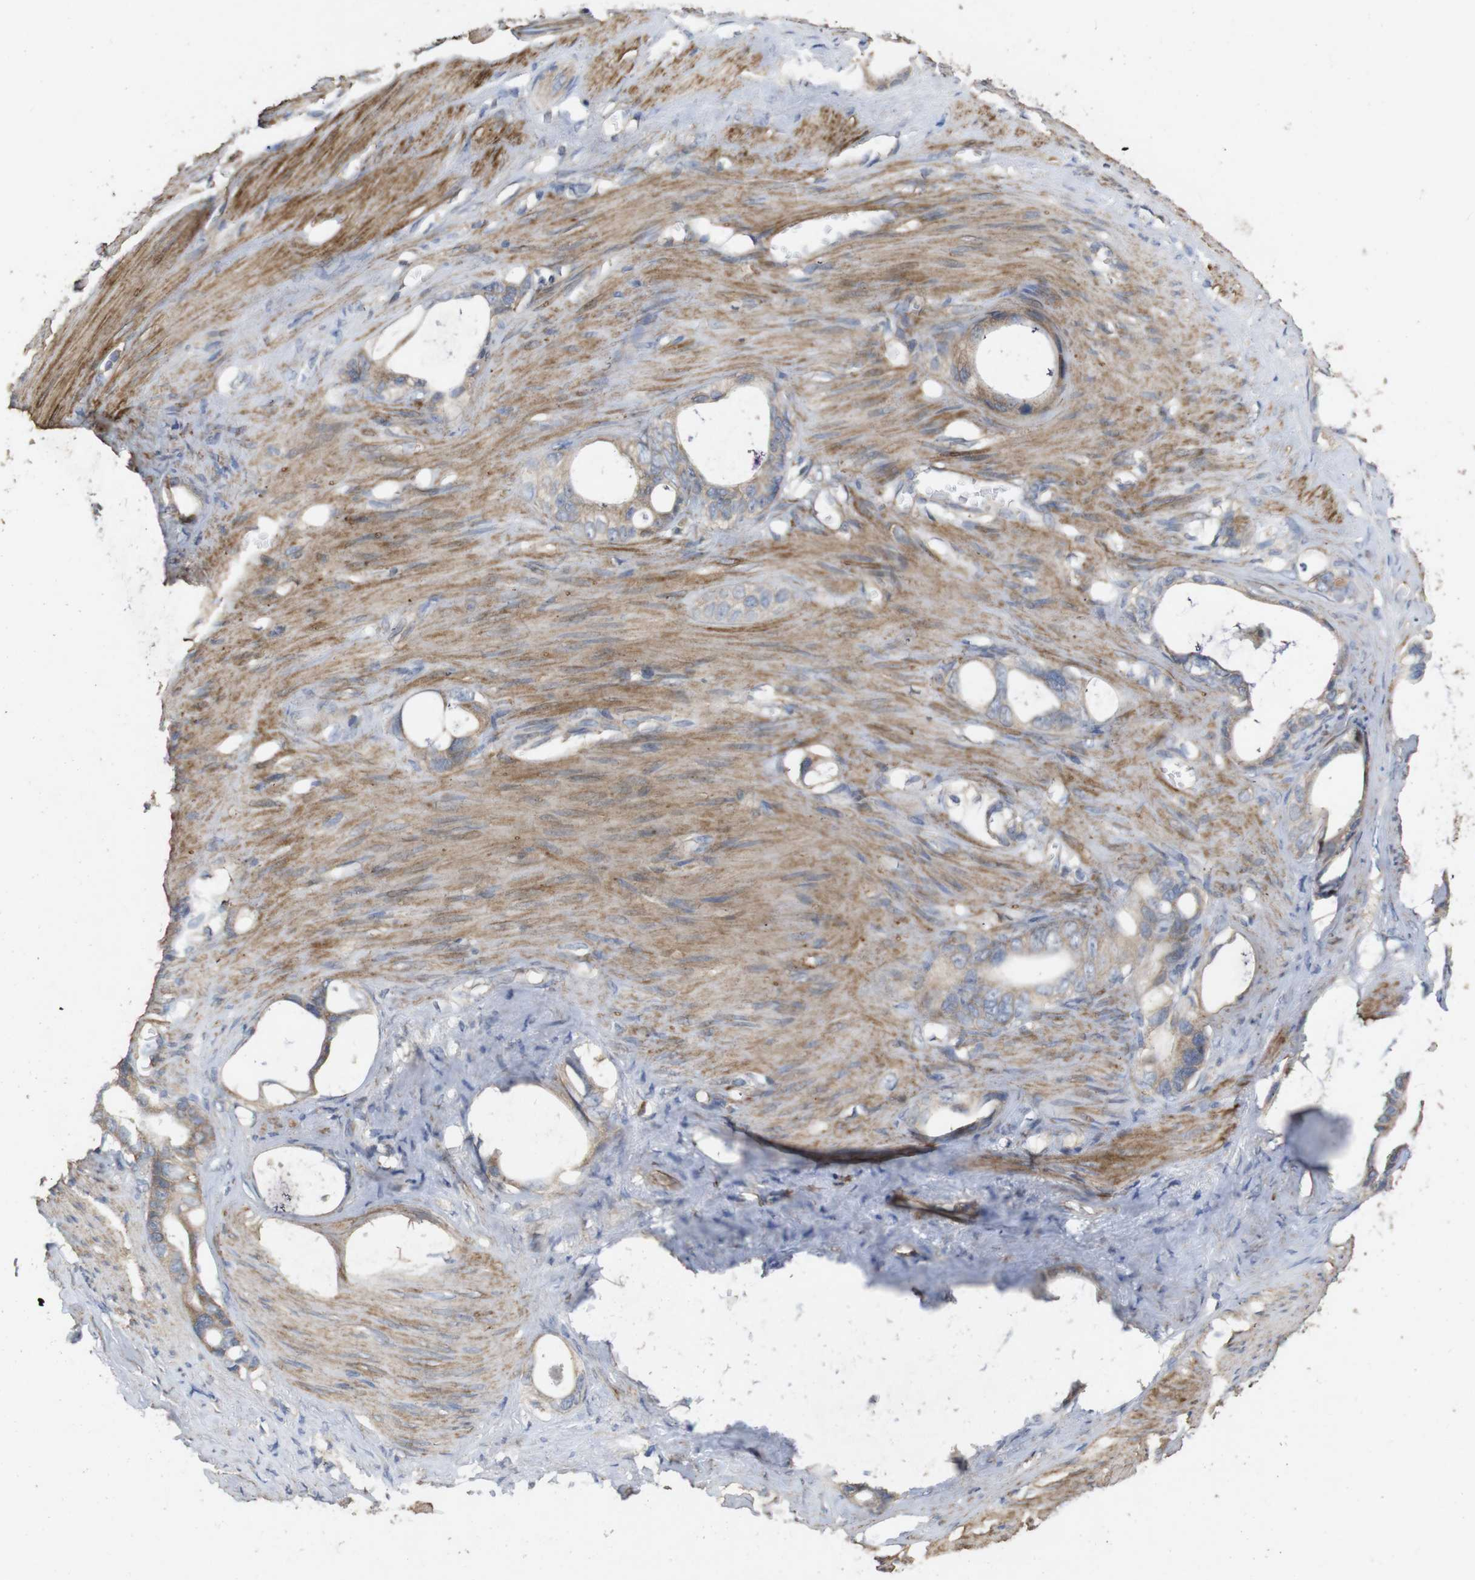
{"staining": {"intensity": "moderate", "quantity": "25%-75%", "location": "cytoplasmic/membranous"}, "tissue": "stomach cancer", "cell_type": "Tumor cells", "image_type": "cancer", "snomed": [{"axis": "morphology", "description": "Adenocarcinoma, NOS"}, {"axis": "topography", "description": "Stomach"}], "caption": "Immunohistochemical staining of human adenocarcinoma (stomach) shows moderate cytoplasmic/membranous protein positivity in about 25%-75% of tumor cells.", "gene": "KCNS3", "patient": {"sex": "female", "age": 75}}